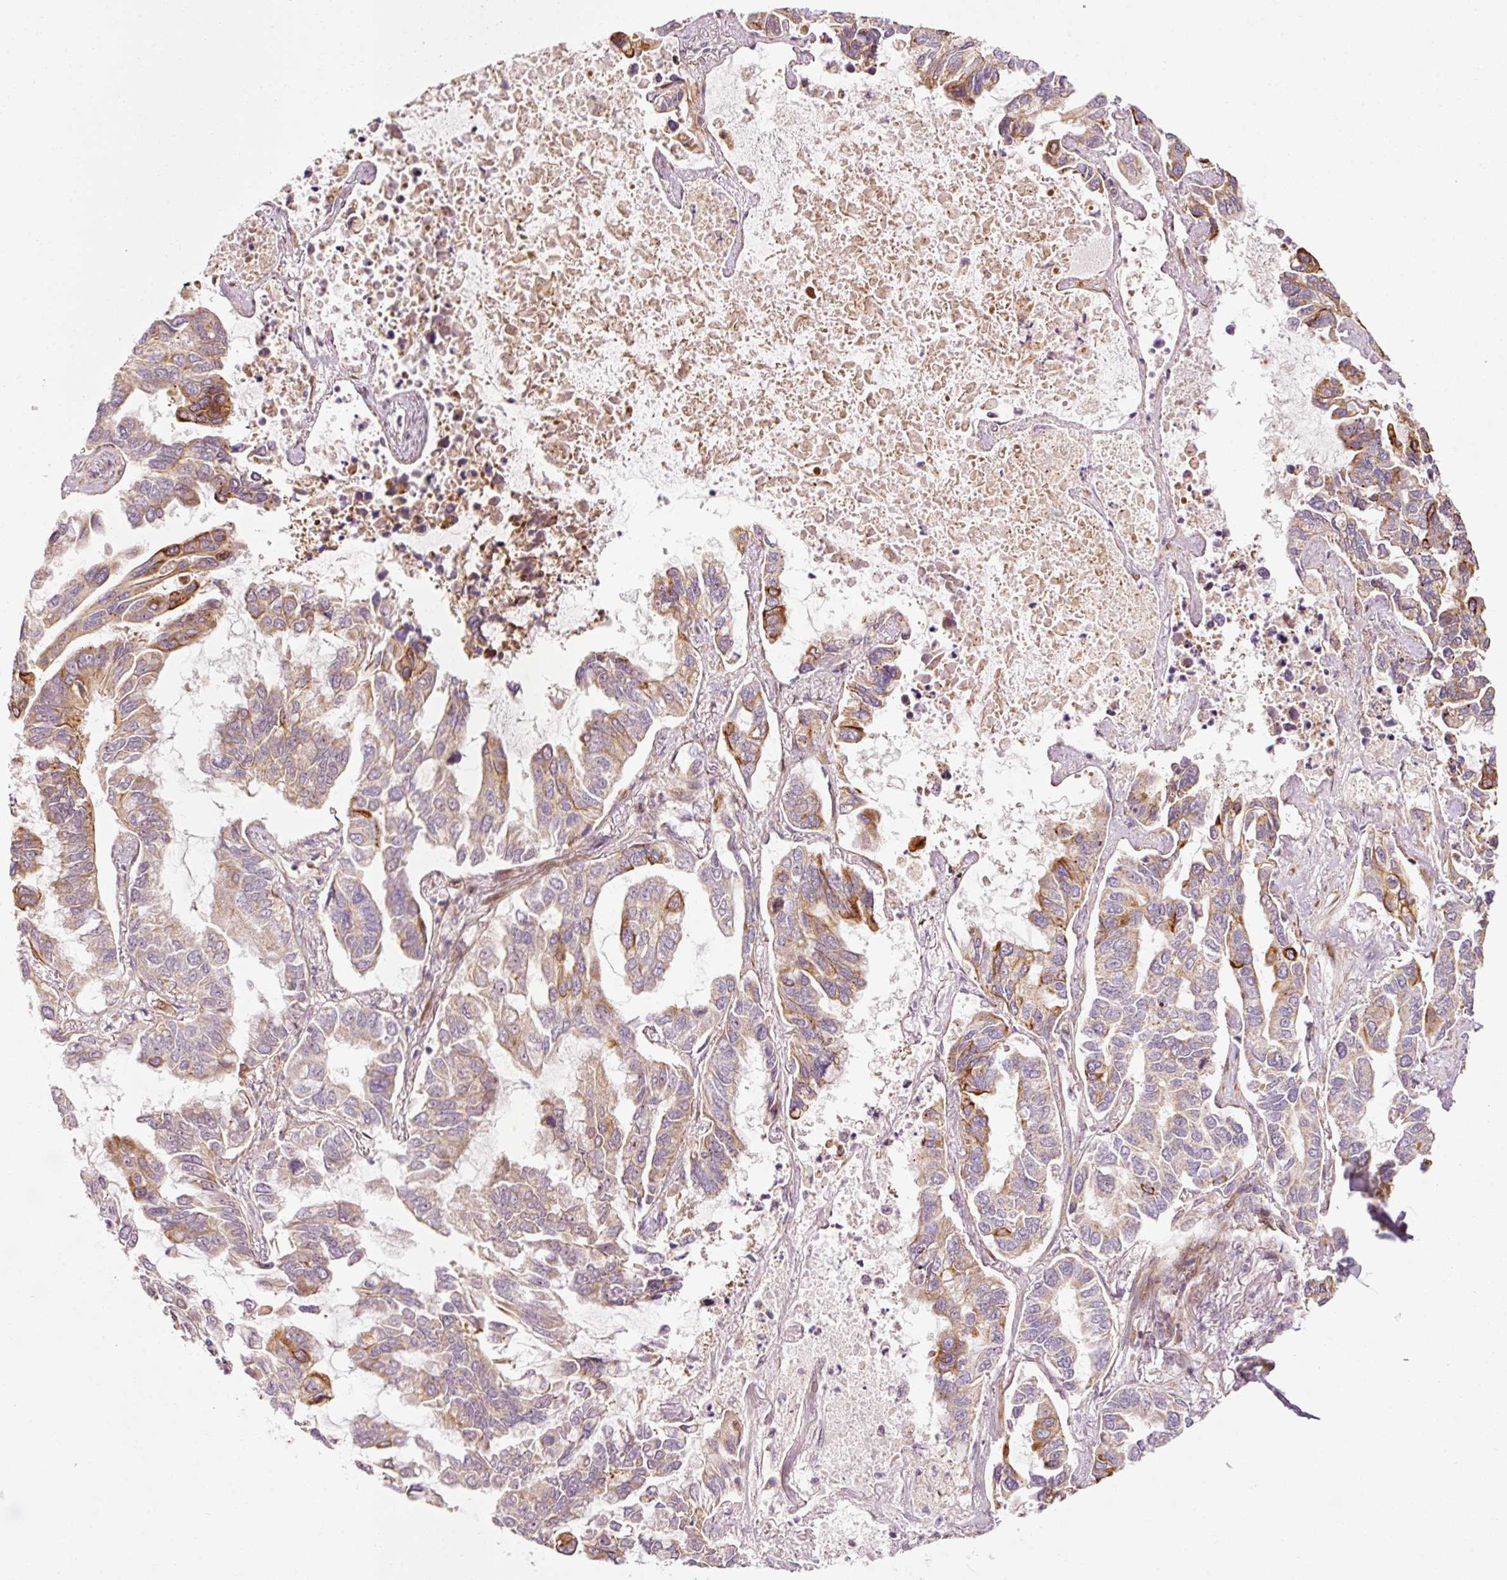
{"staining": {"intensity": "moderate", "quantity": "25%-75%", "location": "cytoplasmic/membranous"}, "tissue": "lung cancer", "cell_type": "Tumor cells", "image_type": "cancer", "snomed": [{"axis": "morphology", "description": "Adenocarcinoma, NOS"}, {"axis": "topography", "description": "Lung"}], "caption": "A micrograph of human lung cancer stained for a protein exhibits moderate cytoplasmic/membranous brown staining in tumor cells.", "gene": "ANKRD20A1", "patient": {"sex": "male", "age": 64}}